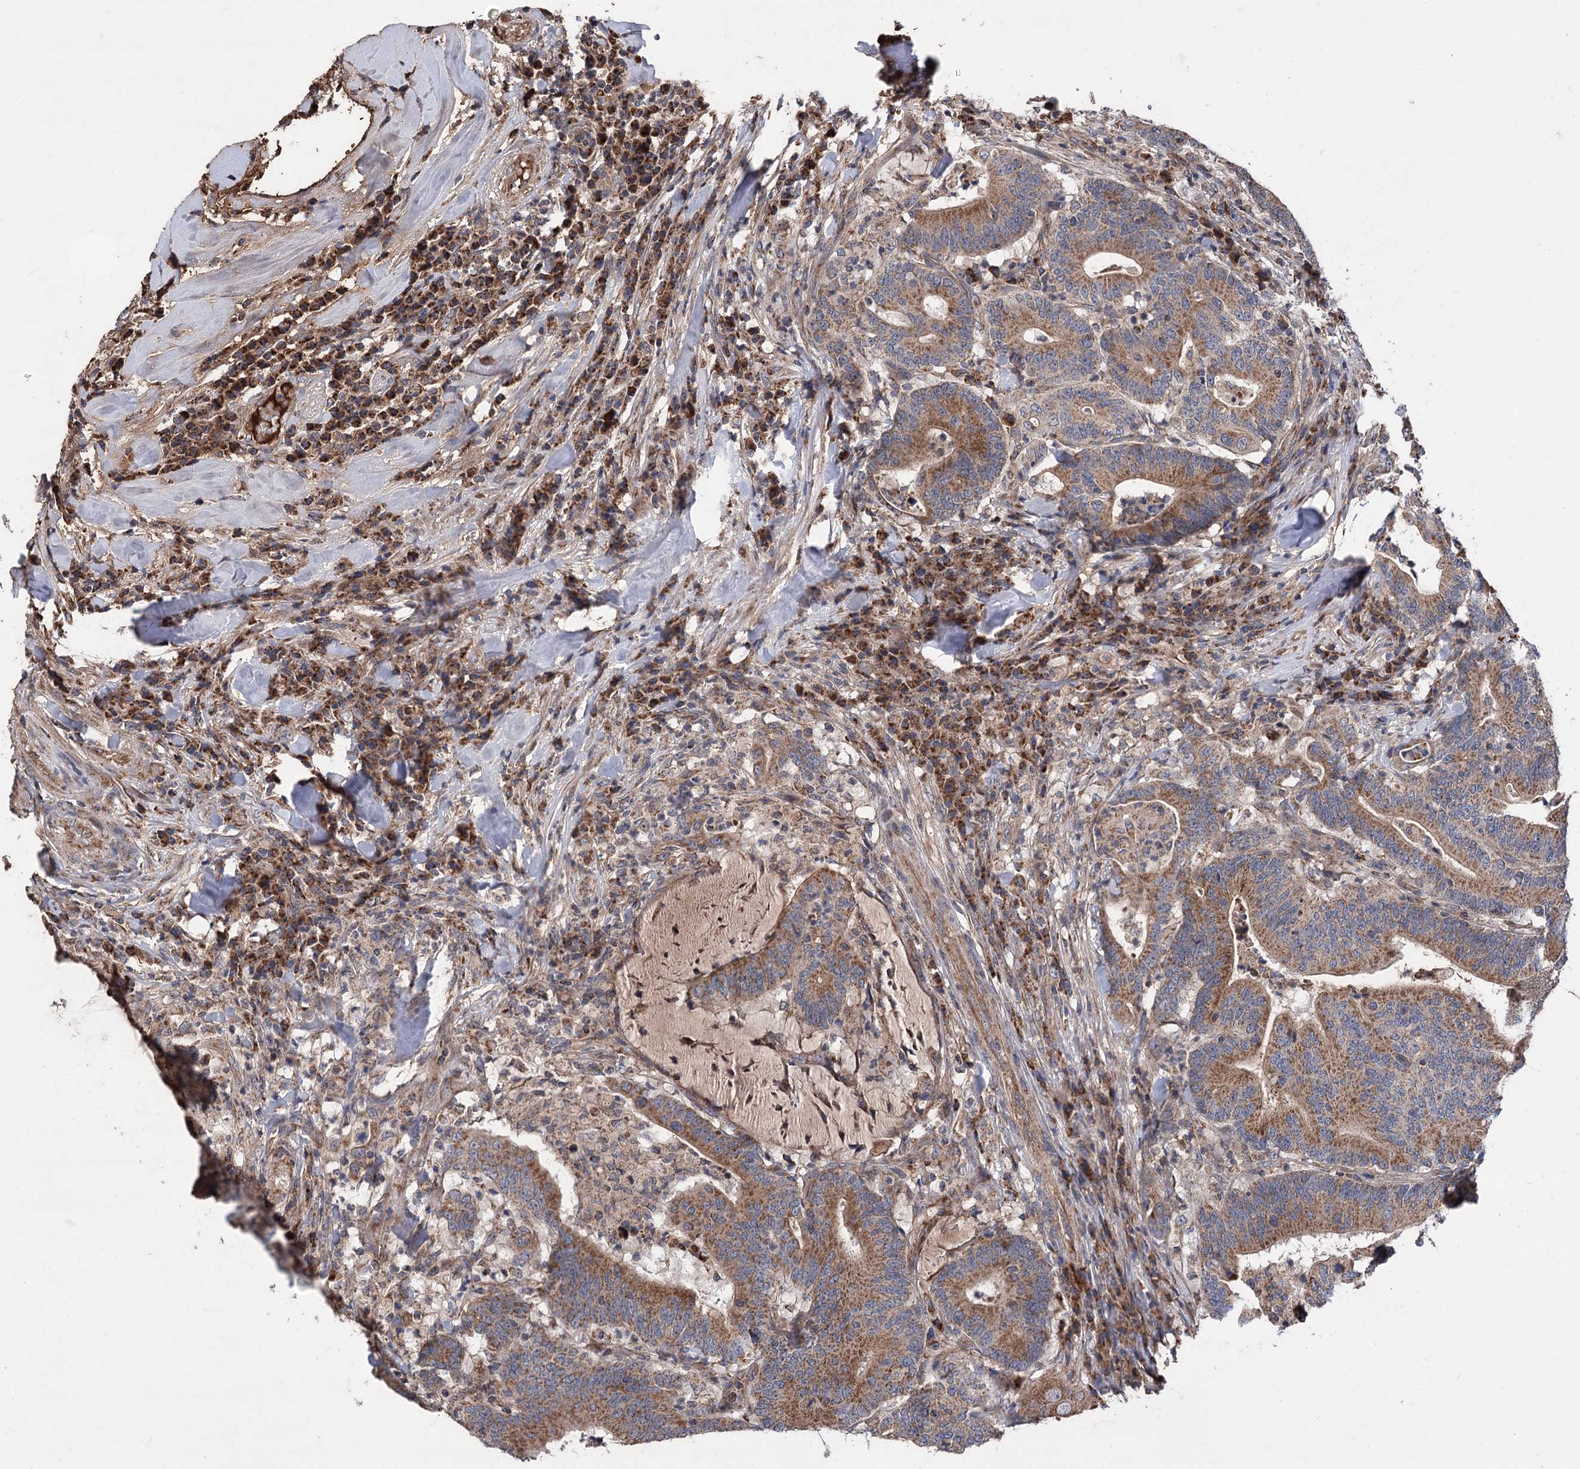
{"staining": {"intensity": "strong", "quantity": ">75%", "location": "cytoplasmic/membranous"}, "tissue": "colorectal cancer", "cell_type": "Tumor cells", "image_type": "cancer", "snomed": [{"axis": "morphology", "description": "Adenocarcinoma, NOS"}, {"axis": "topography", "description": "Colon"}], "caption": "A photomicrograph of adenocarcinoma (colorectal) stained for a protein displays strong cytoplasmic/membranous brown staining in tumor cells.", "gene": "RASSF3", "patient": {"sex": "female", "age": 66}}